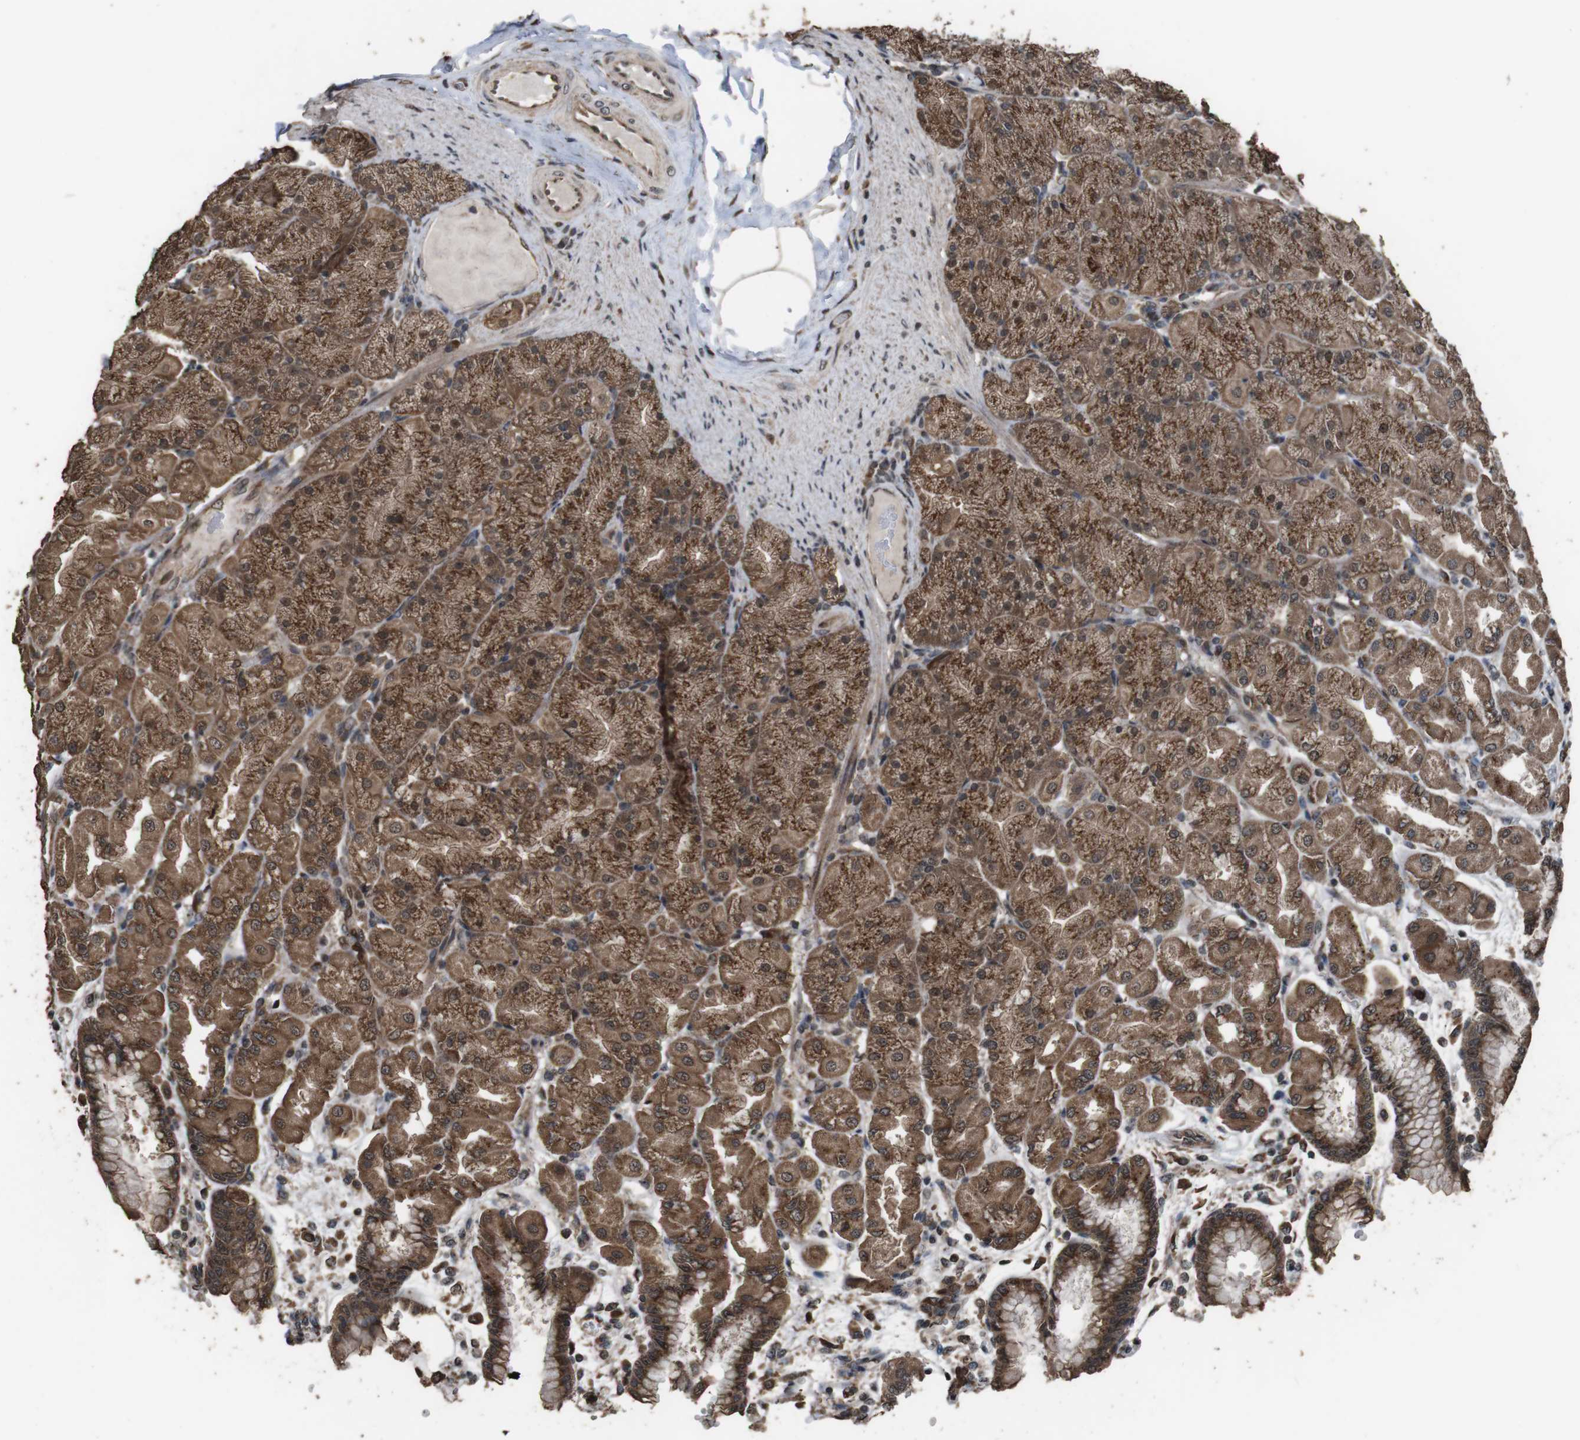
{"staining": {"intensity": "strong", "quantity": ">75%", "location": "cytoplasmic/membranous"}, "tissue": "stomach", "cell_type": "Glandular cells", "image_type": "normal", "snomed": [{"axis": "morphology", "description": "Normal tissue, NOS"}, {"axis": "topography", "description": "Stomach, upper"}], "caption": "Strong cytoplasmic/membranous positivity is seen in about >75% of glandular cells in normal stomach. (Brightfield microscopy of DAB IHC at high magnification).", "gene": "RRAS2", "patient": {"sex": "female", "age": 56}}